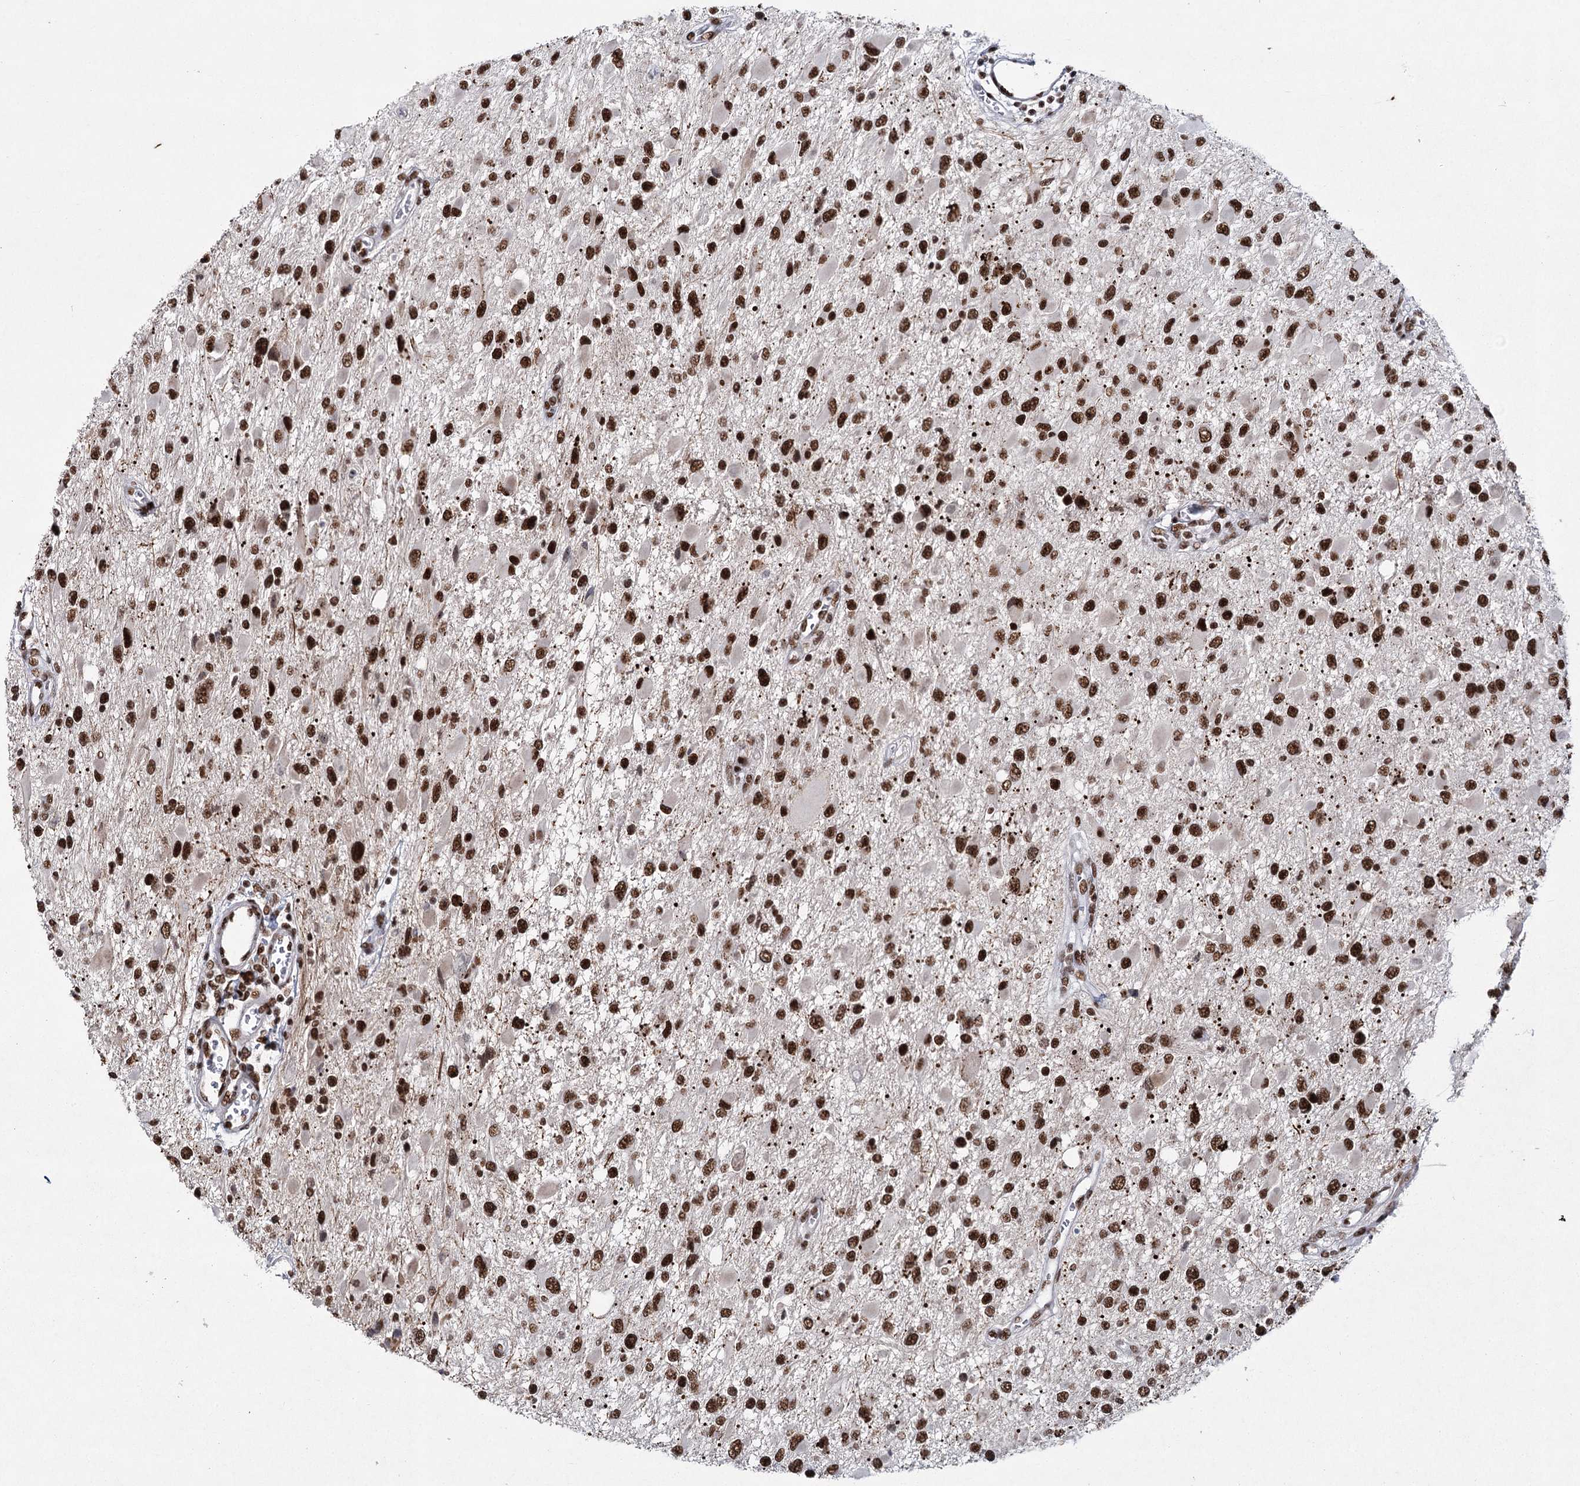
{"staining": {"intensity": "strong", "quantity": ">75%", "location": "nuclear"}, "tissue": "glioma", "cell_type": "Tumor cells", "image_type": "cancer", "snomed": [{"axis": "morphology", "description": "Glioma, malignant, High grade"}, {"axis": "topography", "description": "Brain"}], "caption": "Human malignant glioma (high-grade) stained for a protein (brown) displays strong nuclear positive positivity in about >75% of tumor cells.", "gene": "SCAF8", "patient": {"sex": "male", "age": 53}}